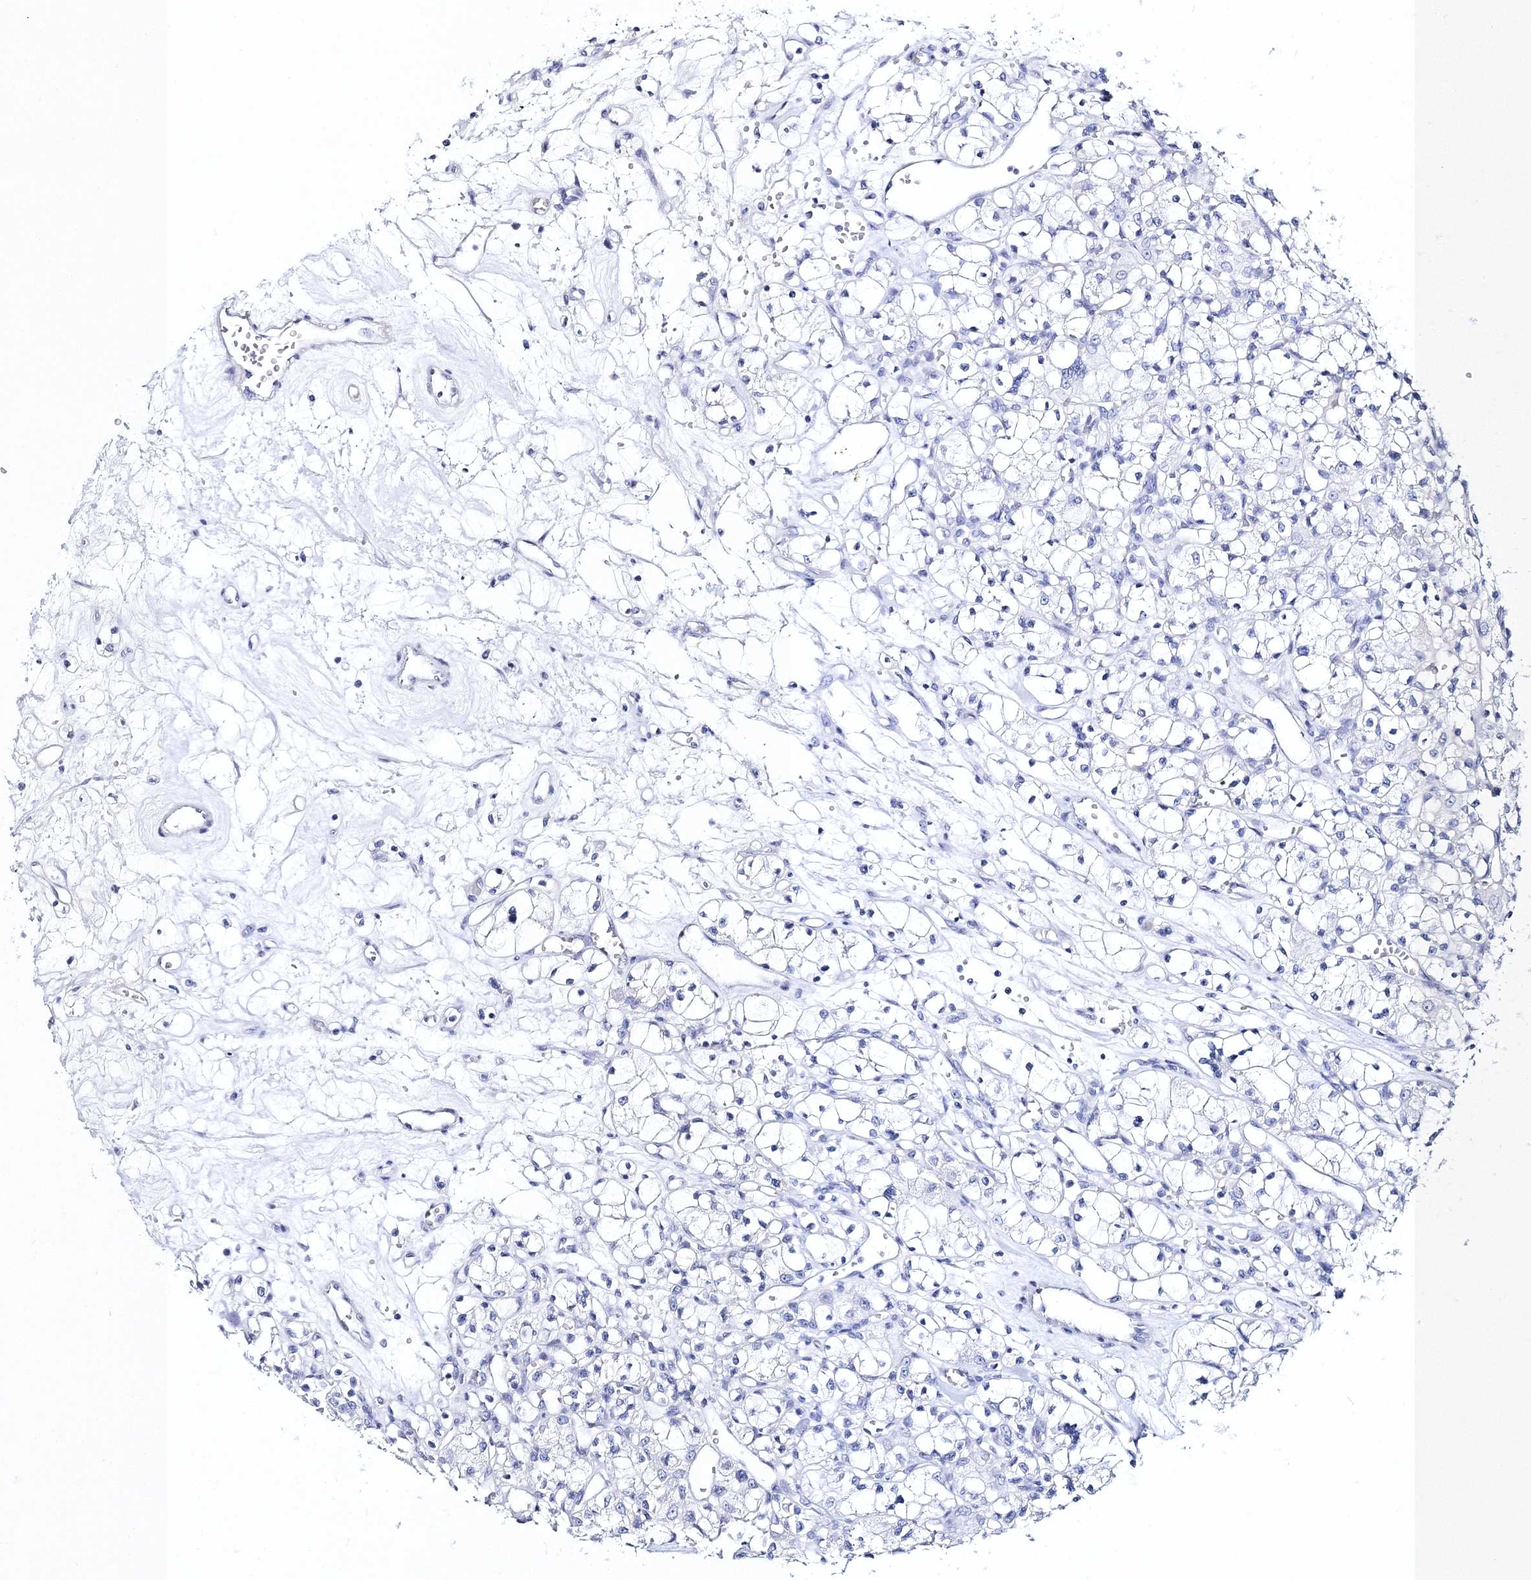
{"staining": {"intensity": "negative", "quantity": "none", "location": "none"}, "tissue": "renal cancer", "cell_type": "Tumor cells", "image_type": "cancer", "snomed": [{"axis": "morphology", "description": "Adenocarcinoma, NOS"}, {"axis": "topography", "description": "Kidney"}], "caption": "Immunohistochemistry histopathology image of adenocarcinoma (renal) stained for a protein (brown), which demonstrates no expression in tumor cells.", "gene": "MYOZ2", "patient": {"sex": "female", "age": 59}}